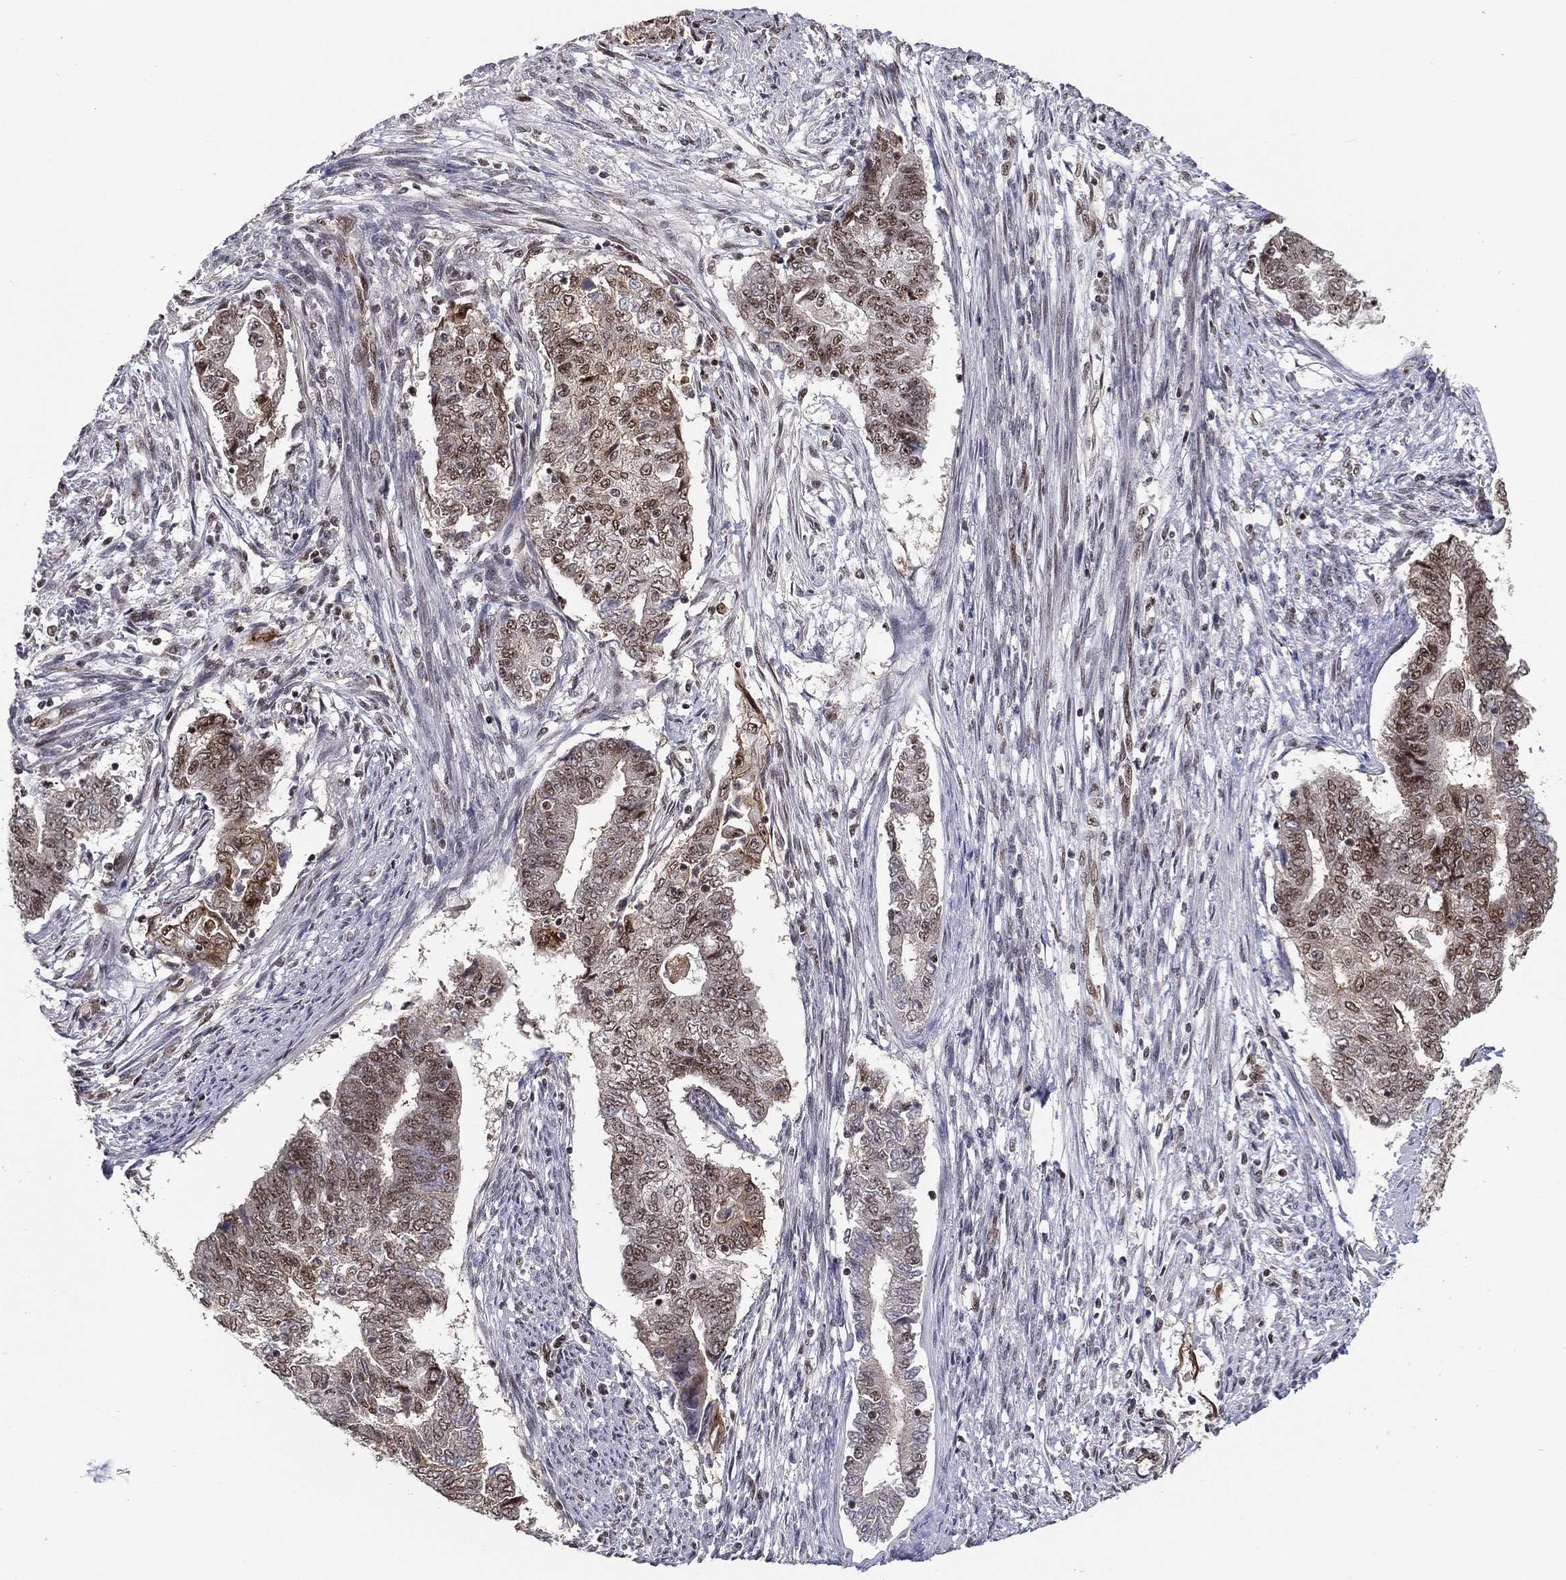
{"staining": {"intensity": "strong", "quantity": "25%-75%", "location": "nuclear"}, "tissue": "endometrial cancer", "cell_type": "Tumor cells", "image_type": "cancer", "snomed": [{"axis": "morphology", "description": "Adenocarcinoma, NOS"}, {"axis": "topography", "description": "Endometrium"}], "caption": "Endometrial cancer stained for a protein reveals strong nuclear positivity in tumor cells. The staining was performed using DAB (3,3'-diaminobenzidine), with brown indicating positive protein expression. Nuclei are stained blue with hematoxylin.", "gene": "GPALPP1", "patient": {"sex": "female", "age": 65}}